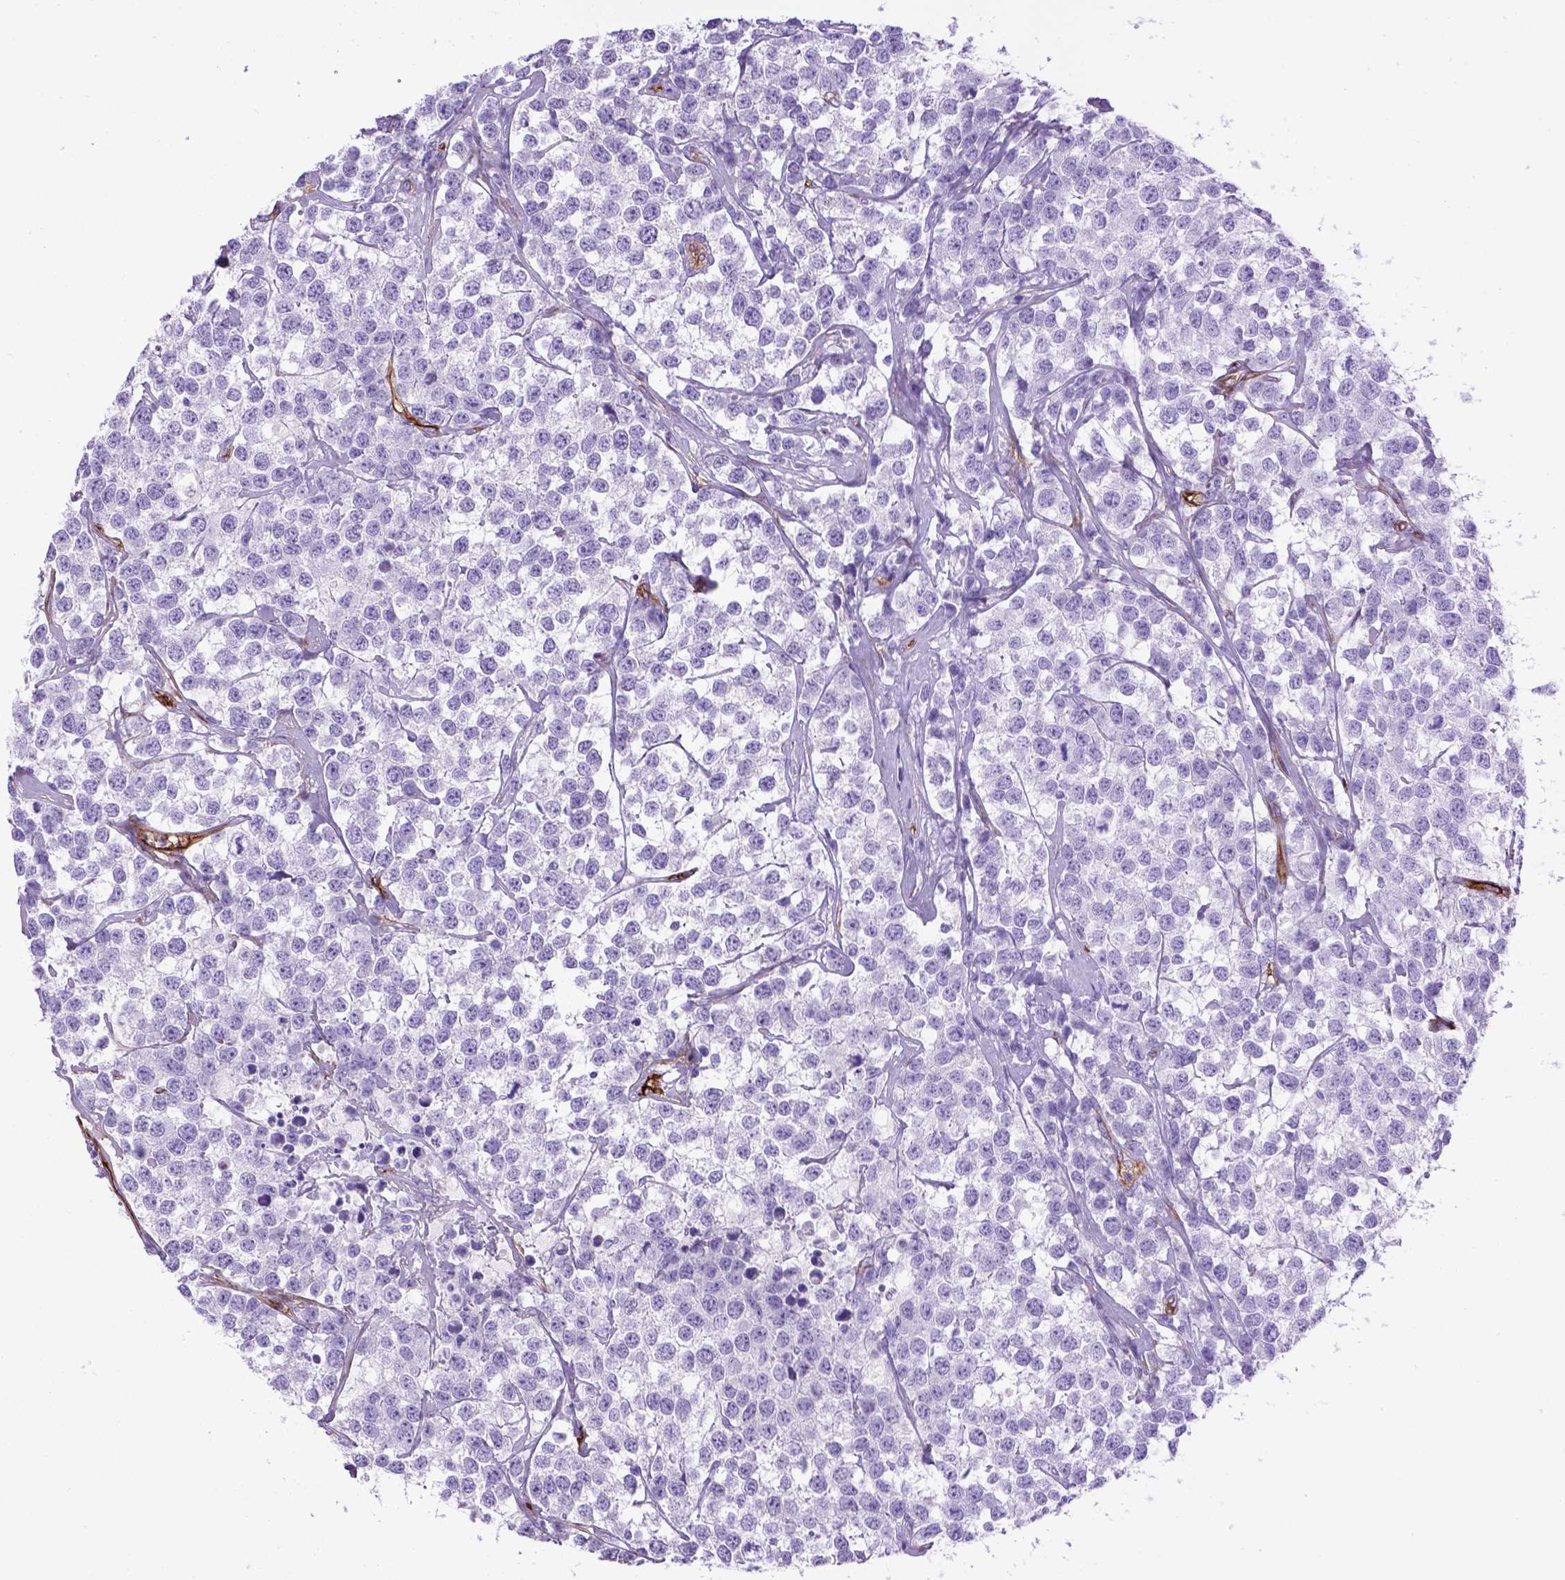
{"staining": {"intensity": "negative", "quantity": "none", "location": "none"}, "tissue": "testis cancer", "cell_type": "Tumor cells", "image_type": "cancer", "snomed": [{"axis": "morphology", "description": "Seminoma, NOS"}, {"axis": "topography", "description": "Testis"}], "caption": "A high-resolution micrograph shows immunohistochemistry staining of seminoma (testis), which displays no significant staining in tumor cells.", "gene": "ENG", "patient": {"sex": "male", "age": 59}}